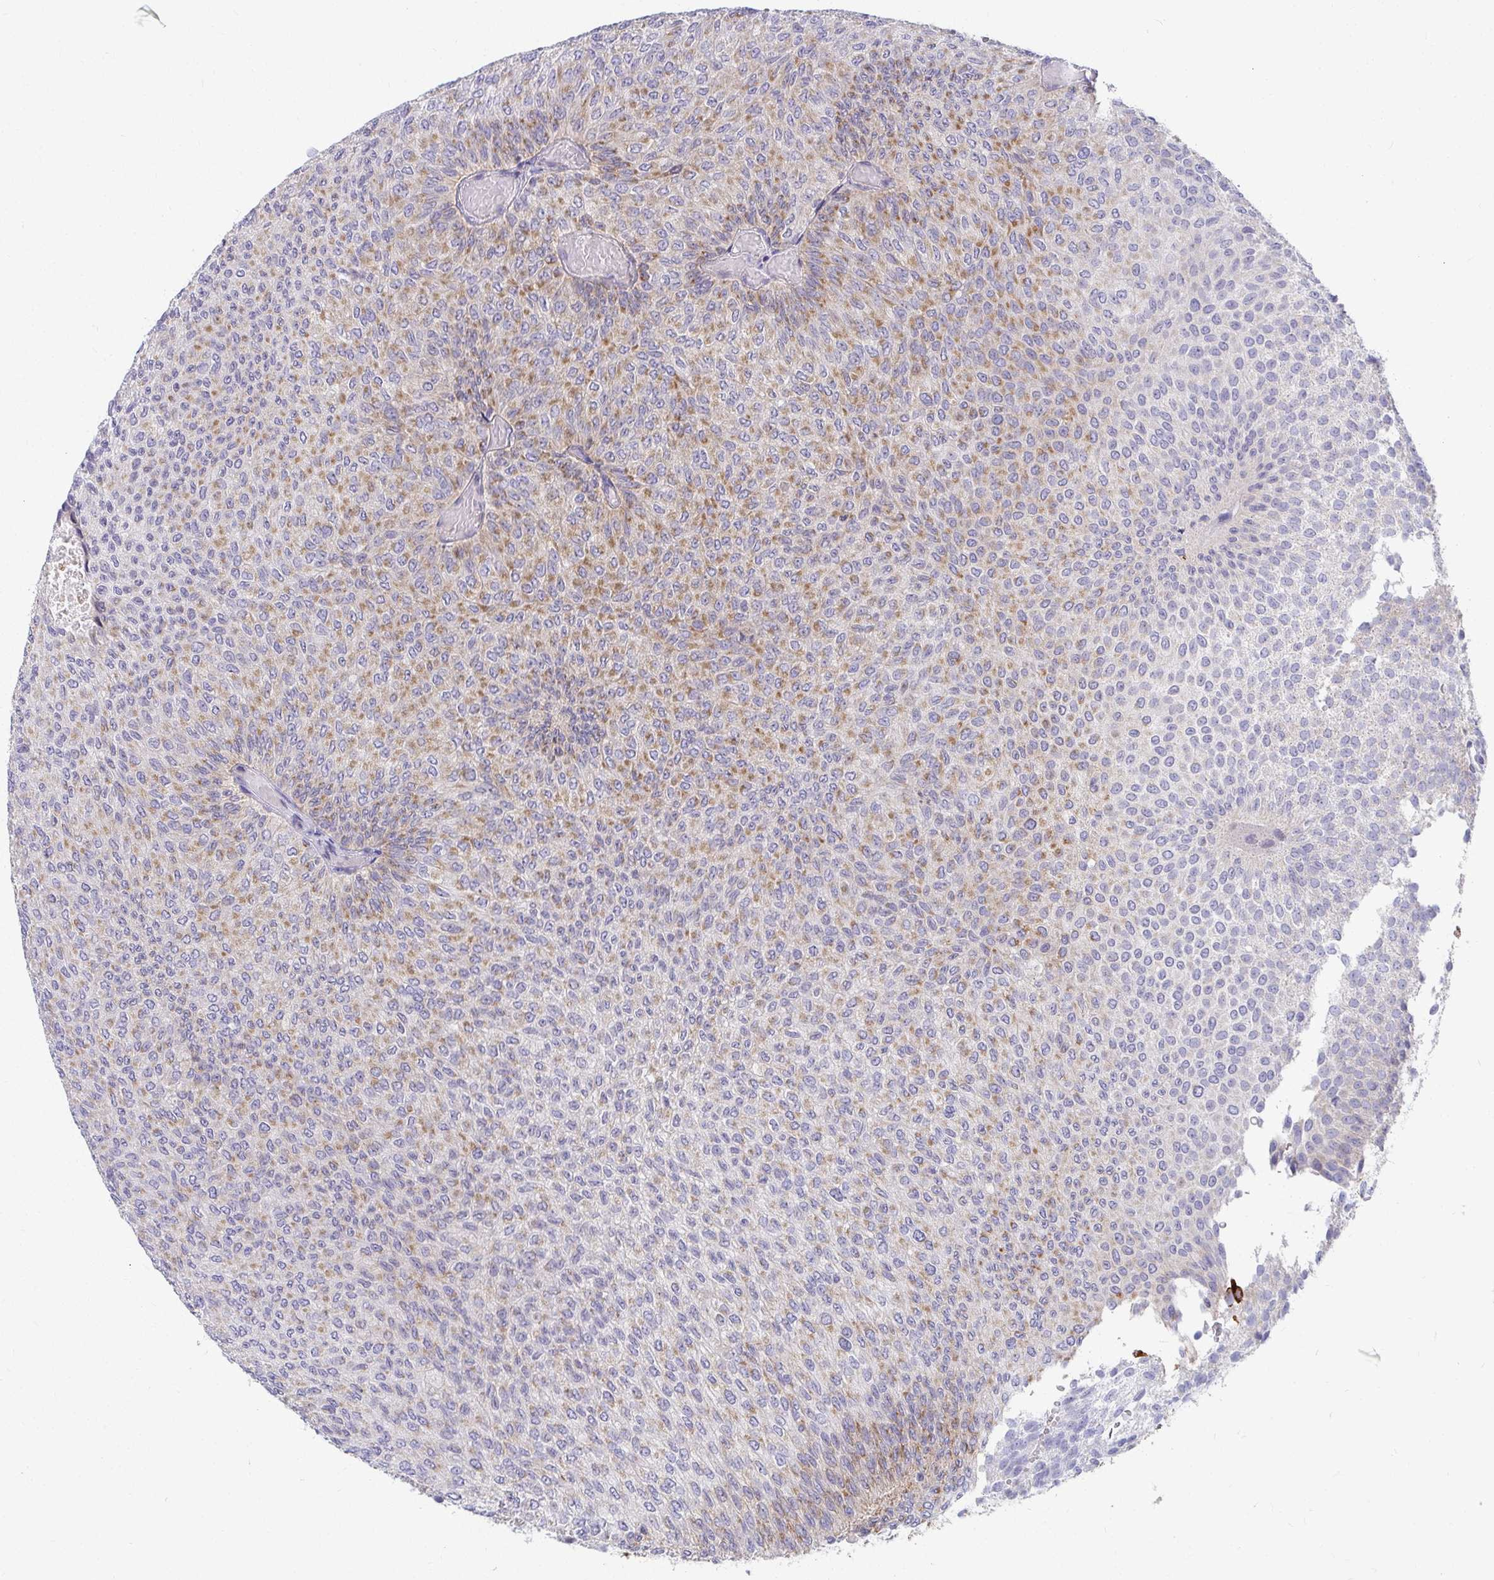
{"staining": {"intensity": "strong", "quantity": "25%-75%", "location": "cytoplasmic/membranous"}, "tissue": "urothelial cancer", "cell_type": "Tumor cells", "image_type": "cancer", "snomed": [{"axis": "morphology", "description": "Urothelial carcinoma, Low grade"}, {"axis": "topography", "description": "Urinary bladder"}], "caption": "The image reveals a brown stain indicating the presence of a protein in the cytoplasmic/membranous of tumor cells in urothelial carcinoma (low-grade).", "gene": "EXOC5", "patient": {"sex": "male", "age": 78}}